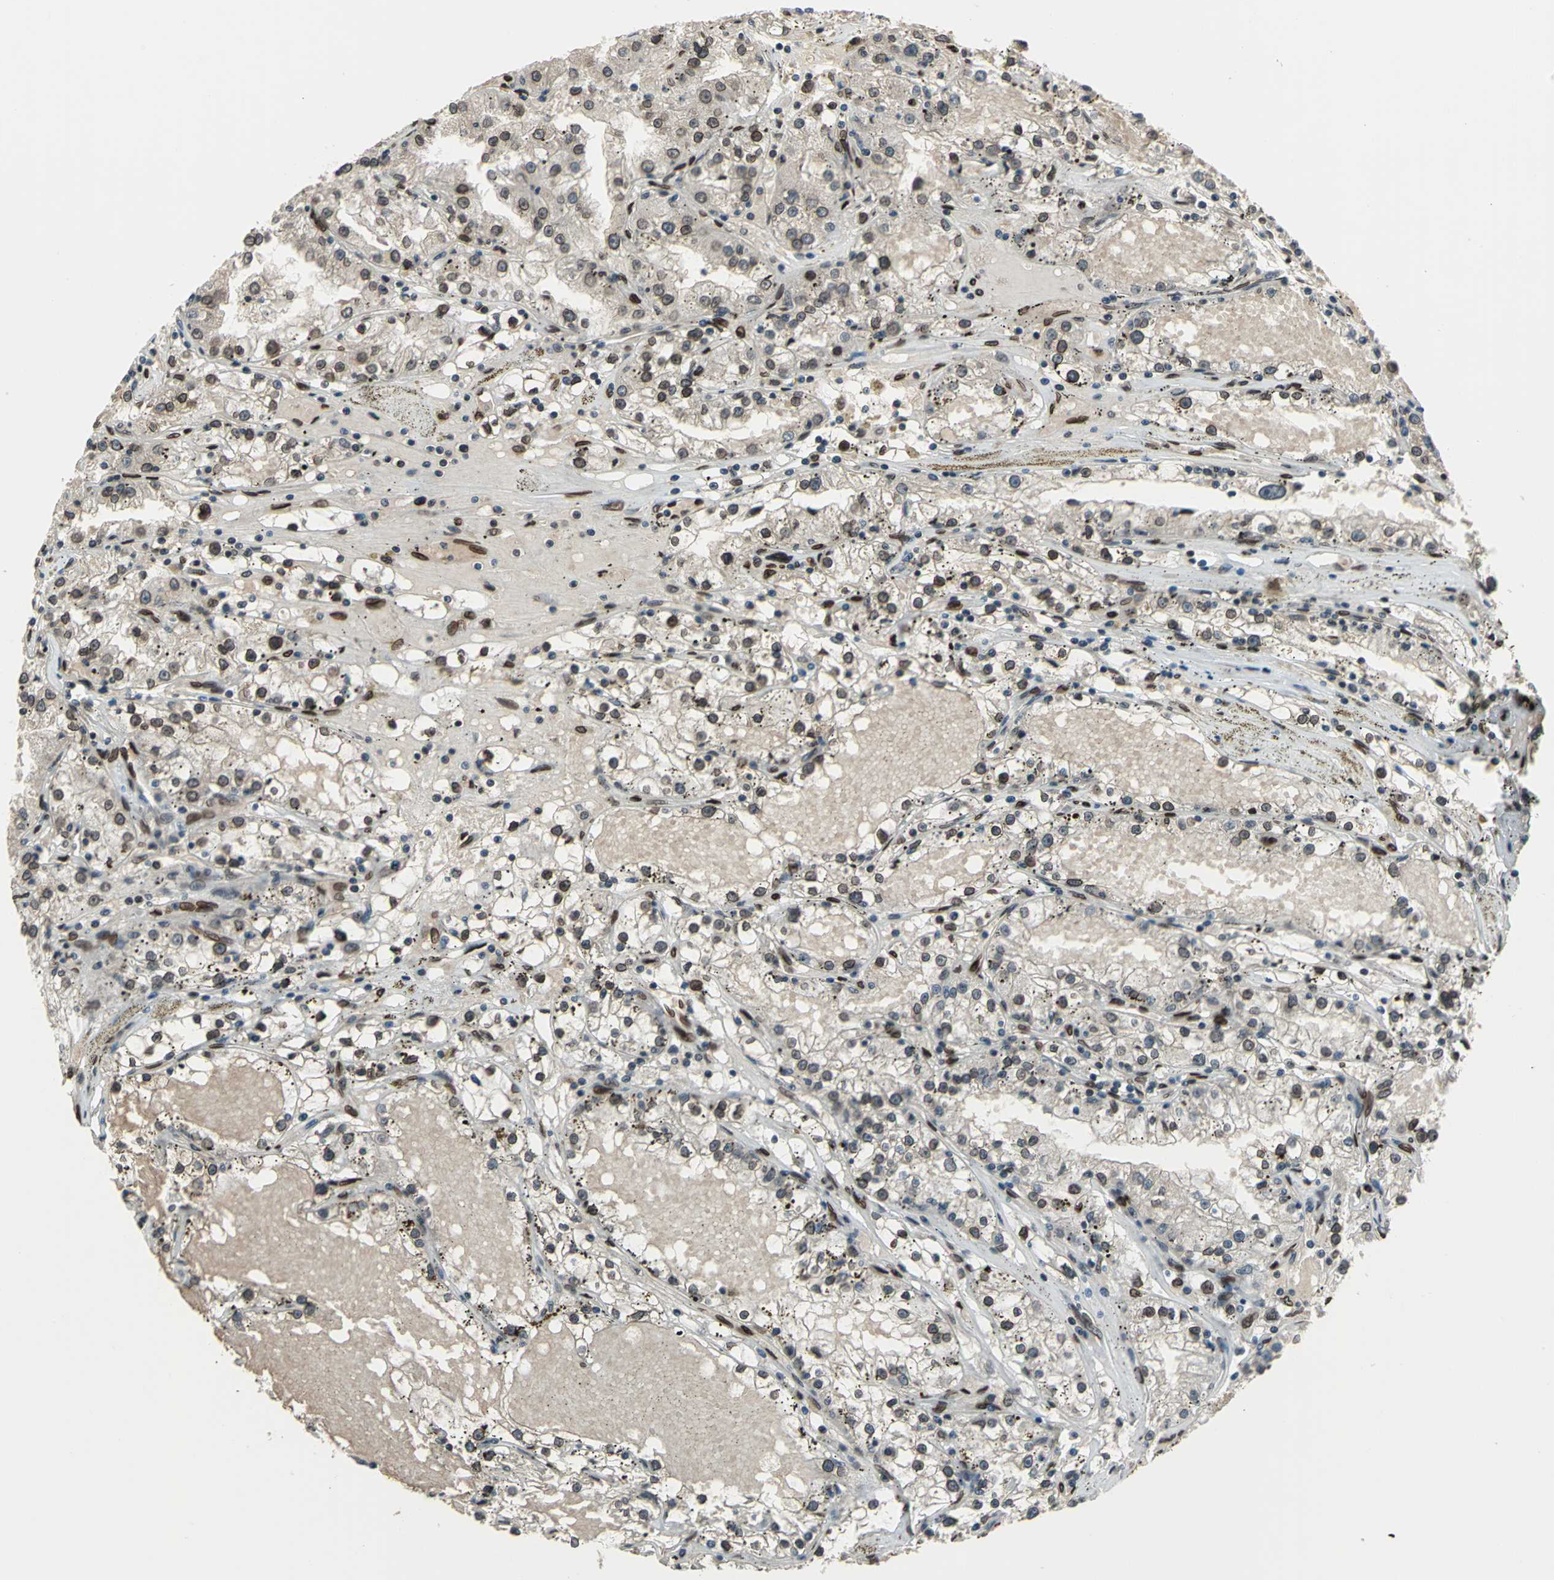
{"staining": {"intensity": "moderate", "quantity": ">75%", "location": "cytoplasmic/membranous,nuclear"}, "tissue": "renal cancer", "cell_type": "Tumor cells", "image_type": "cancer", "snomed": [{"axis": "morphology", "description": "Adenocarcinoma, NOS"}, {"axis": "topography", "description": "Kidney"}], "caption": "Immunohistochemical staining of human adenocarcinoma (renal) reveals medium levels of moderate cytoplasmic/membranous and nuclear protein staining in approximately >75% of tumor cells. (DAB IHC with brightfield microscopy, high magnification).", "gene": "ISY1", "patient": {"sex": "male", "age": 56}}